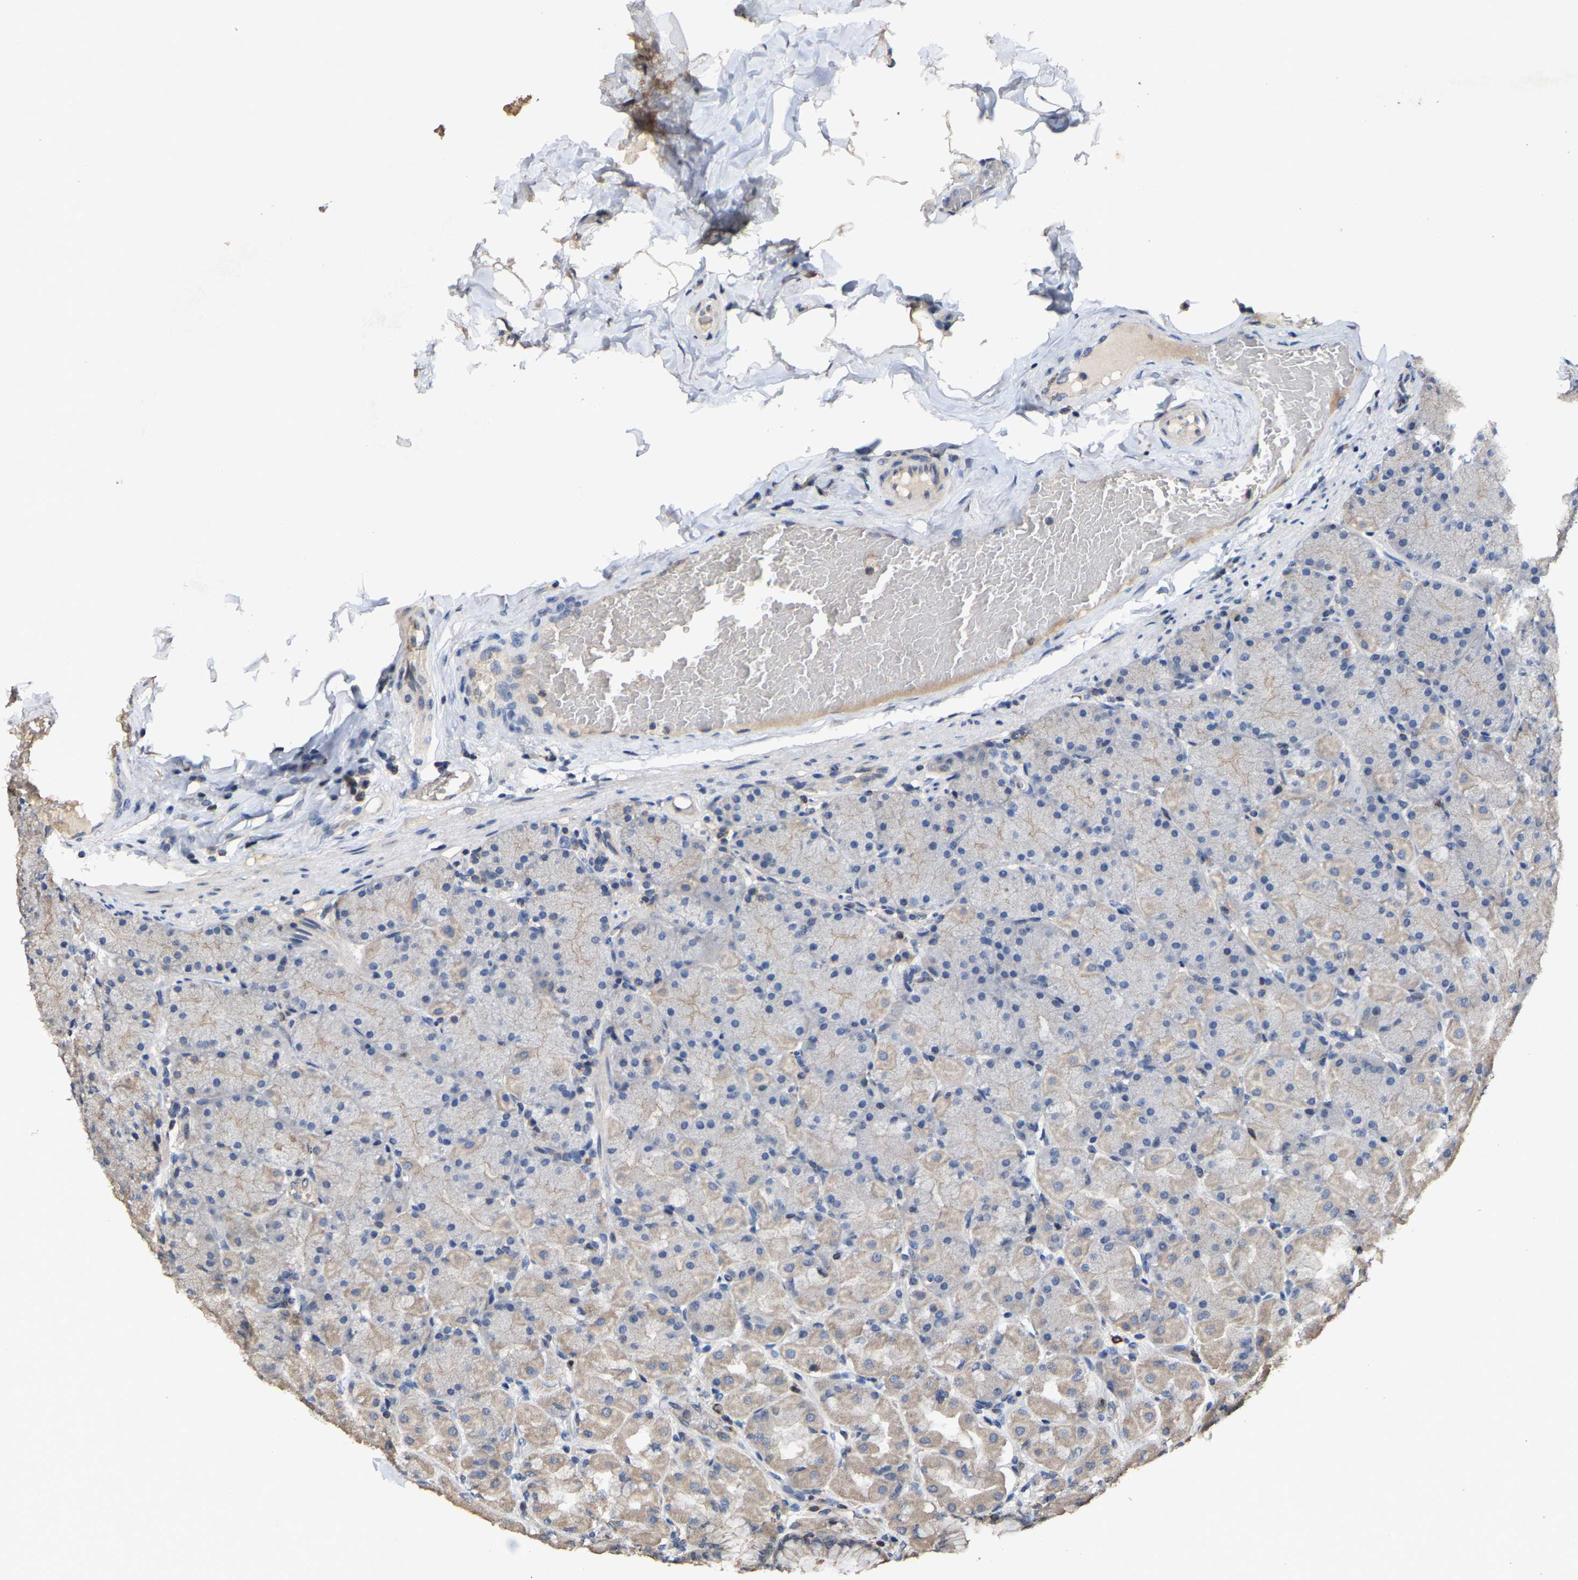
{"staining": {"intensity": "moderate", "quantity": "<25%", "location": "cytoplasmic/membranous"}, "tissue": "stomach", "cell_type": "Glandular cells", "image_type": "normal", "snomed": [{"axis": "morphology", "description": "Normal tissue, NOS"}, {"axis": "topography", "description": "Stomach, upper"}], "caption": "IHC micrograph of unremarkable stomach: stomach stained using immunohistochemistry displays low levels of moderate protein expression localized specifically in the cytoplasmic/membranous of glandular cells, appearing as a cytoplasmic/membranous brown color.", "gene": "TDRKH", "patient": {"sex": "female", "age": 56}}